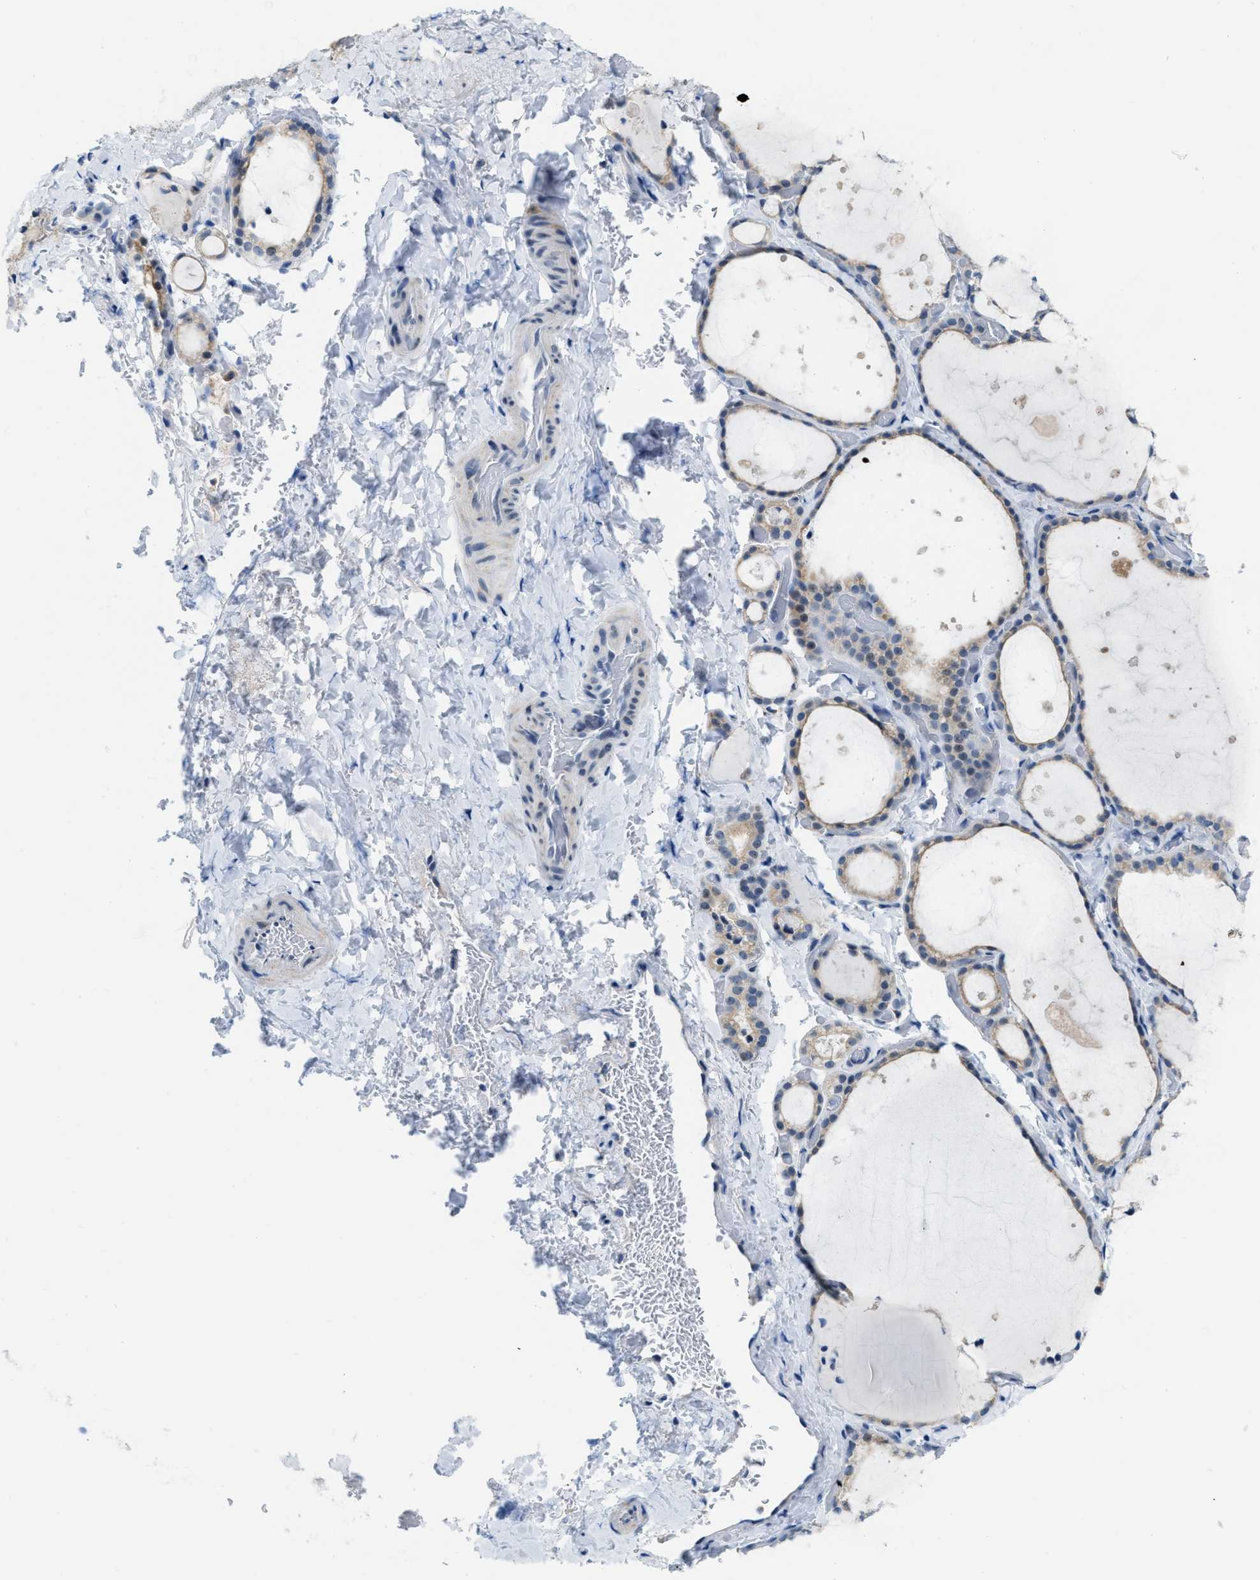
{"staining": {"intensity": "weak", "quantity": "<25%", "location": "cytoplasmic/membranous"}, "tissue": "thyroid gland", "cell_type": "Glandular cells", "image_type": "normal", "snomed": [{"axis": "morphology", "description": "Normal tissue, NOS"}, {"axis": "topography", "description": "Thyroid gland"}], "caption": "Immunohistochemical staining of benign thyroid gland displays no significant staining in glandular cells.", "gene": "PHRF1", "patient": {"sex": "female", "age": 44}}